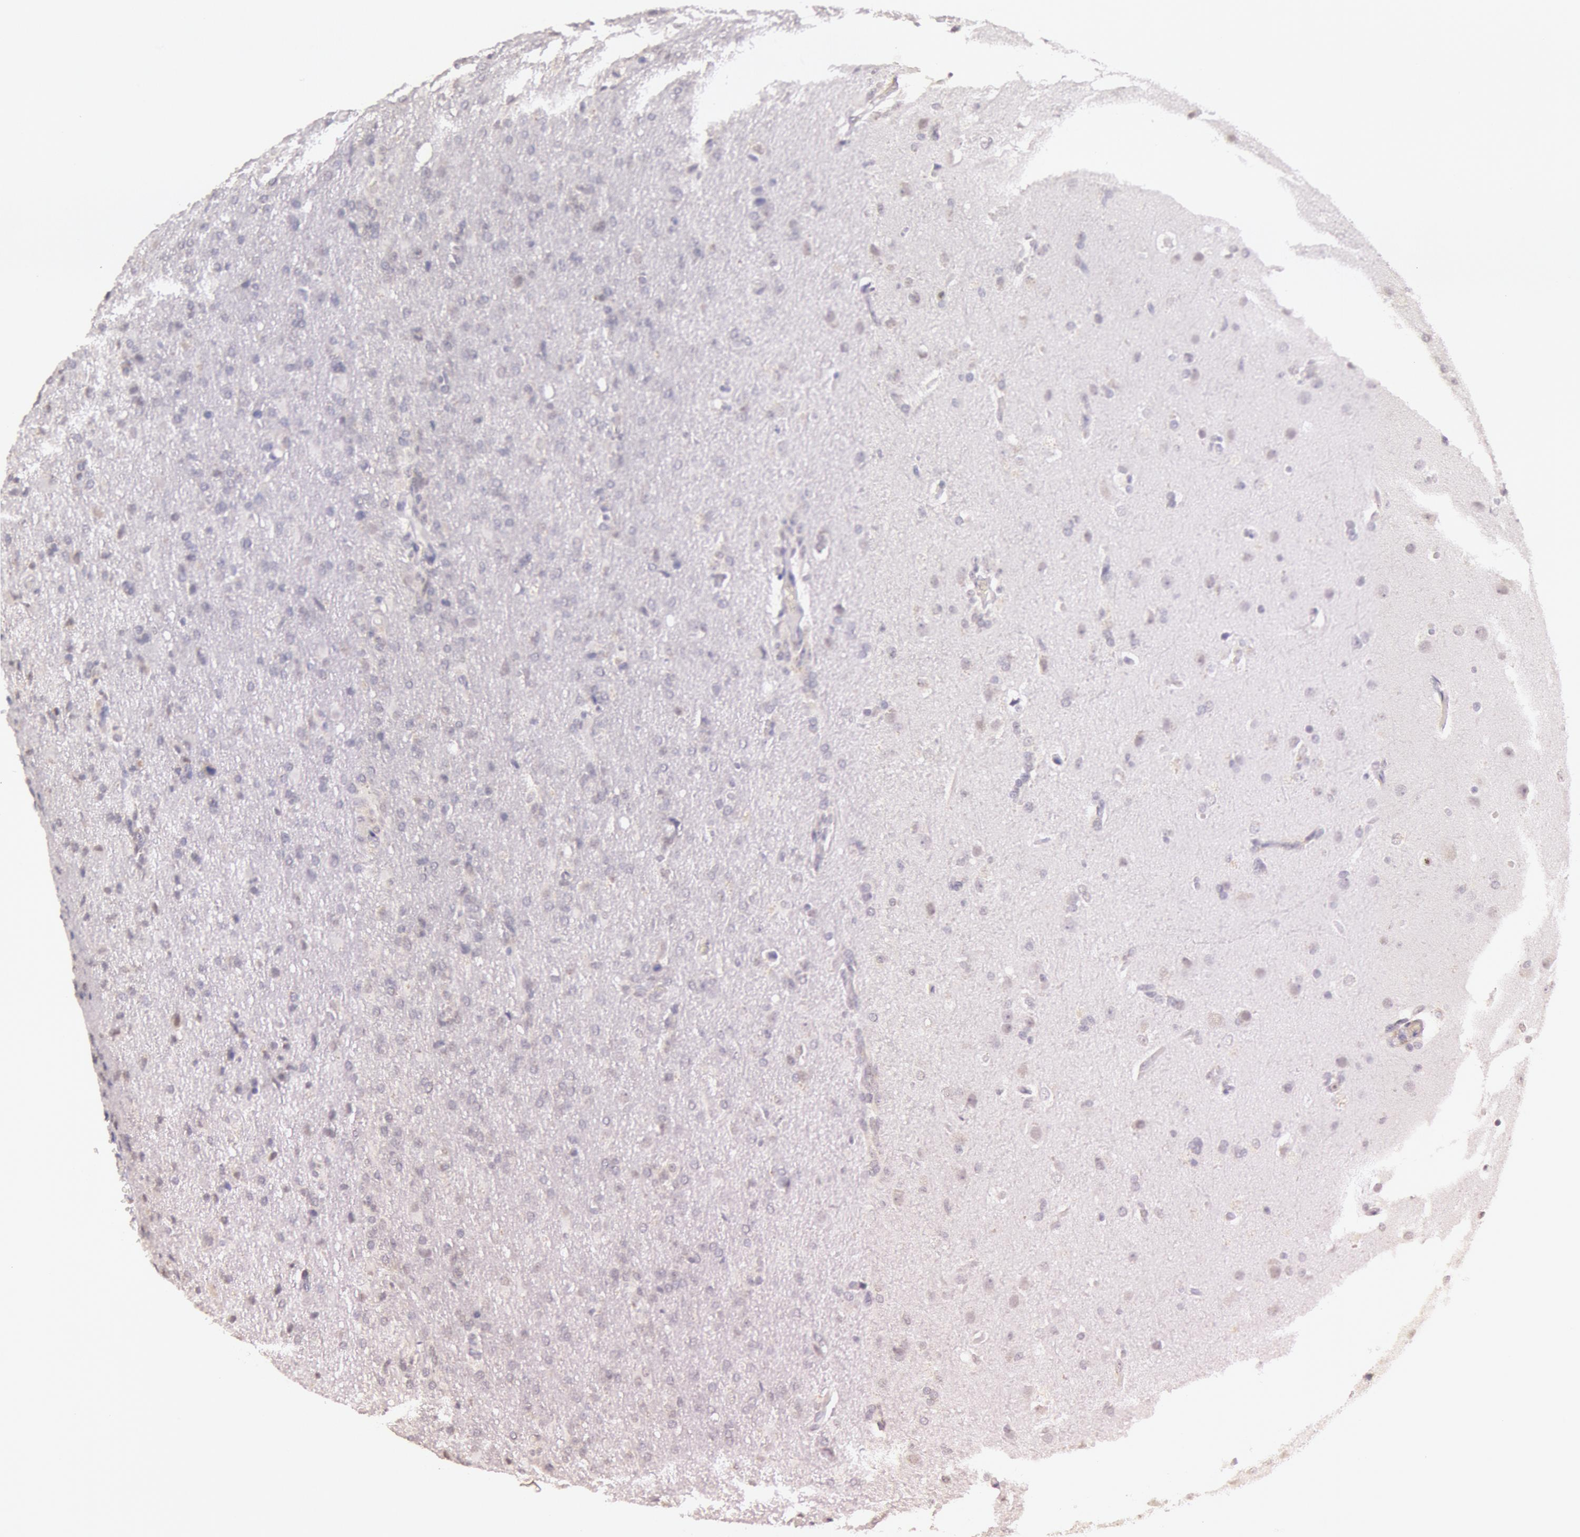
{"staining": {"intensity": "negative", "quantity": "none", "location": "none"}, "tissue": "glioma", "cell_type": "Tumor cells", "image_type": "cancer", "snomed": [{"axis": "morphology", "description": "Glioma, malignant, High grade"}, {"axis": "topography", "description": "Brain"}], "caption": "An IHC histopathology image of malignant glioma (high-grade) is shown. There is no staining in tumor cells of malignant glioma (high-grade).", "gene": "KDM6A", "patient": {"sex": "male", "age": 68}}